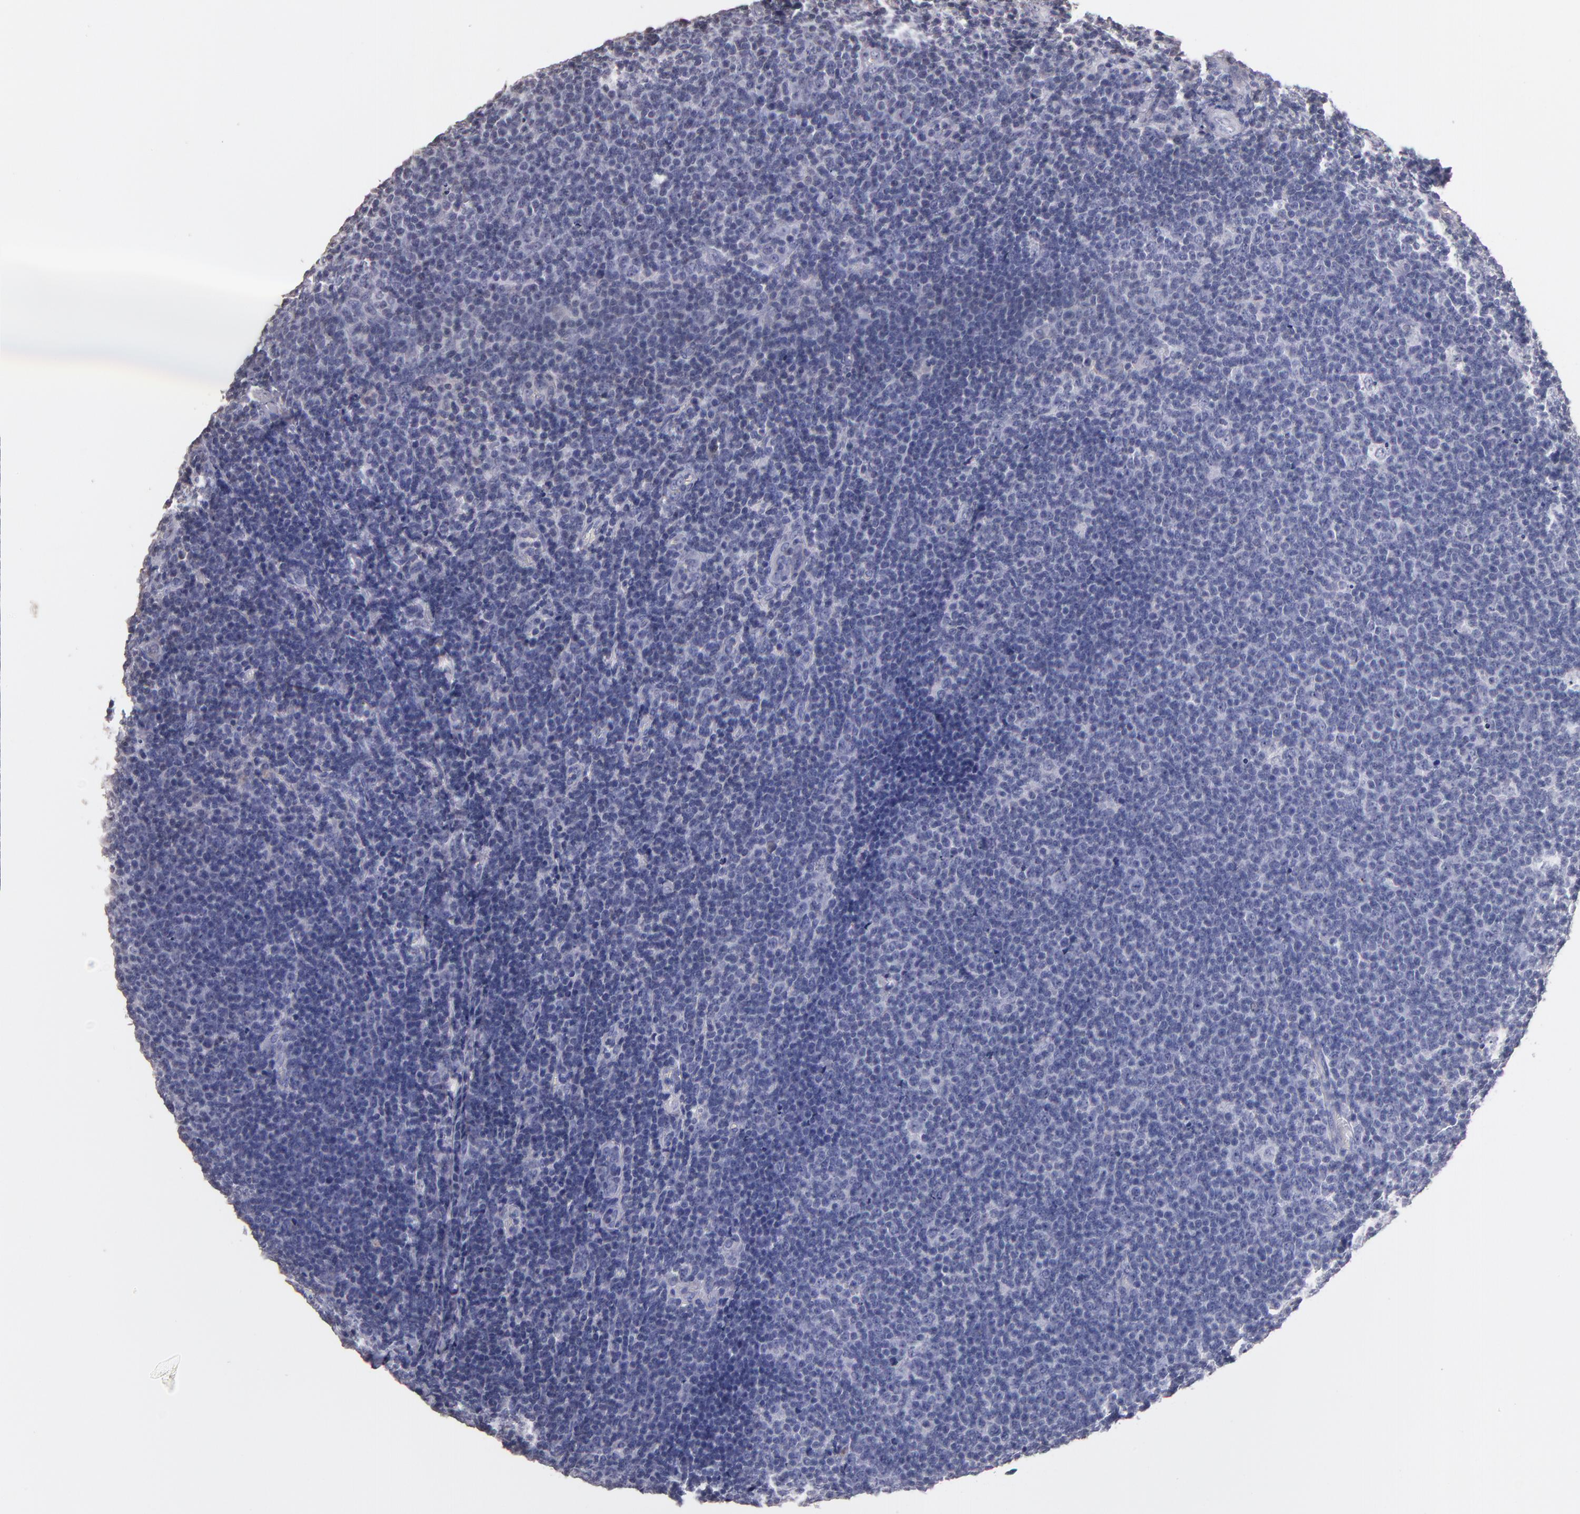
{"staining": {"intensity": "negative", "quantity": "none", "location": "none"}, "tissue": "lymphoma", "cell_type": "Tumor cells", "image_type": "cancer", "snomed": [{"axis": "morphology", "description": "Malignant lymphoma, non-Hodgkin's type, Low grade"}, {"axis": "topography", "description": "Lymph node"}], "caption": "Tumor cells show no significant expression in lymphoma.", "gene": "SOX10", "patient": {"sex": "male", "age": 74}}